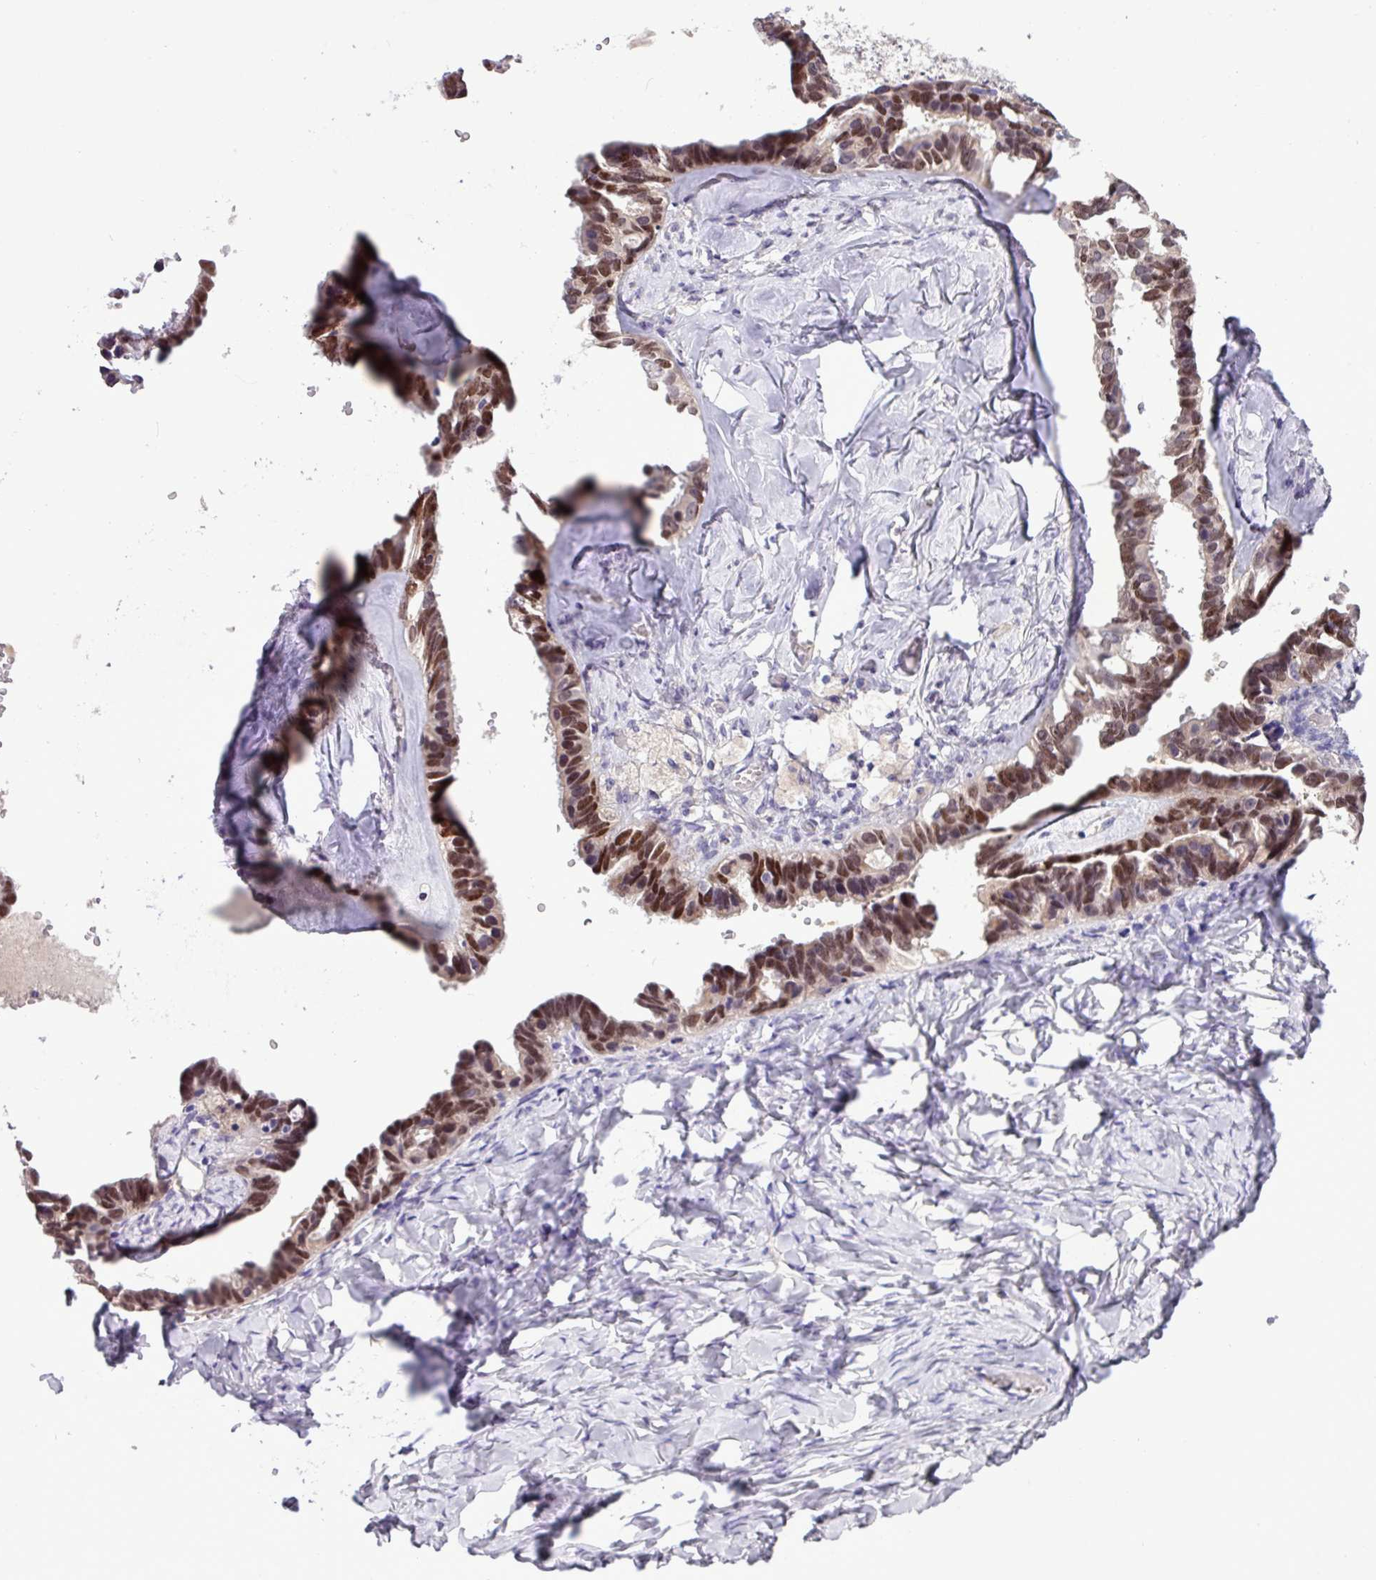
{"staining": {"intensity": "moderate", "quantity": ">75%", "location": "nuclear"}, "tissue": "ovarian cancer", "cell_type": "Tumor cells", "image_type": "cancer", "snomed": [{"axis": "morphology", "description": "Cystadenocarcinoma, serous, NOS"}, {"axis": "topography", "description": "Ovary"}], "caption": "Tumor cells exhibit moderate nuclear positivity in about >75% of cells in ovarian cancer (serous cystadenocarcinoma).", "gene": "PAX8", "patient": {"sex": "female", "age": 69}}